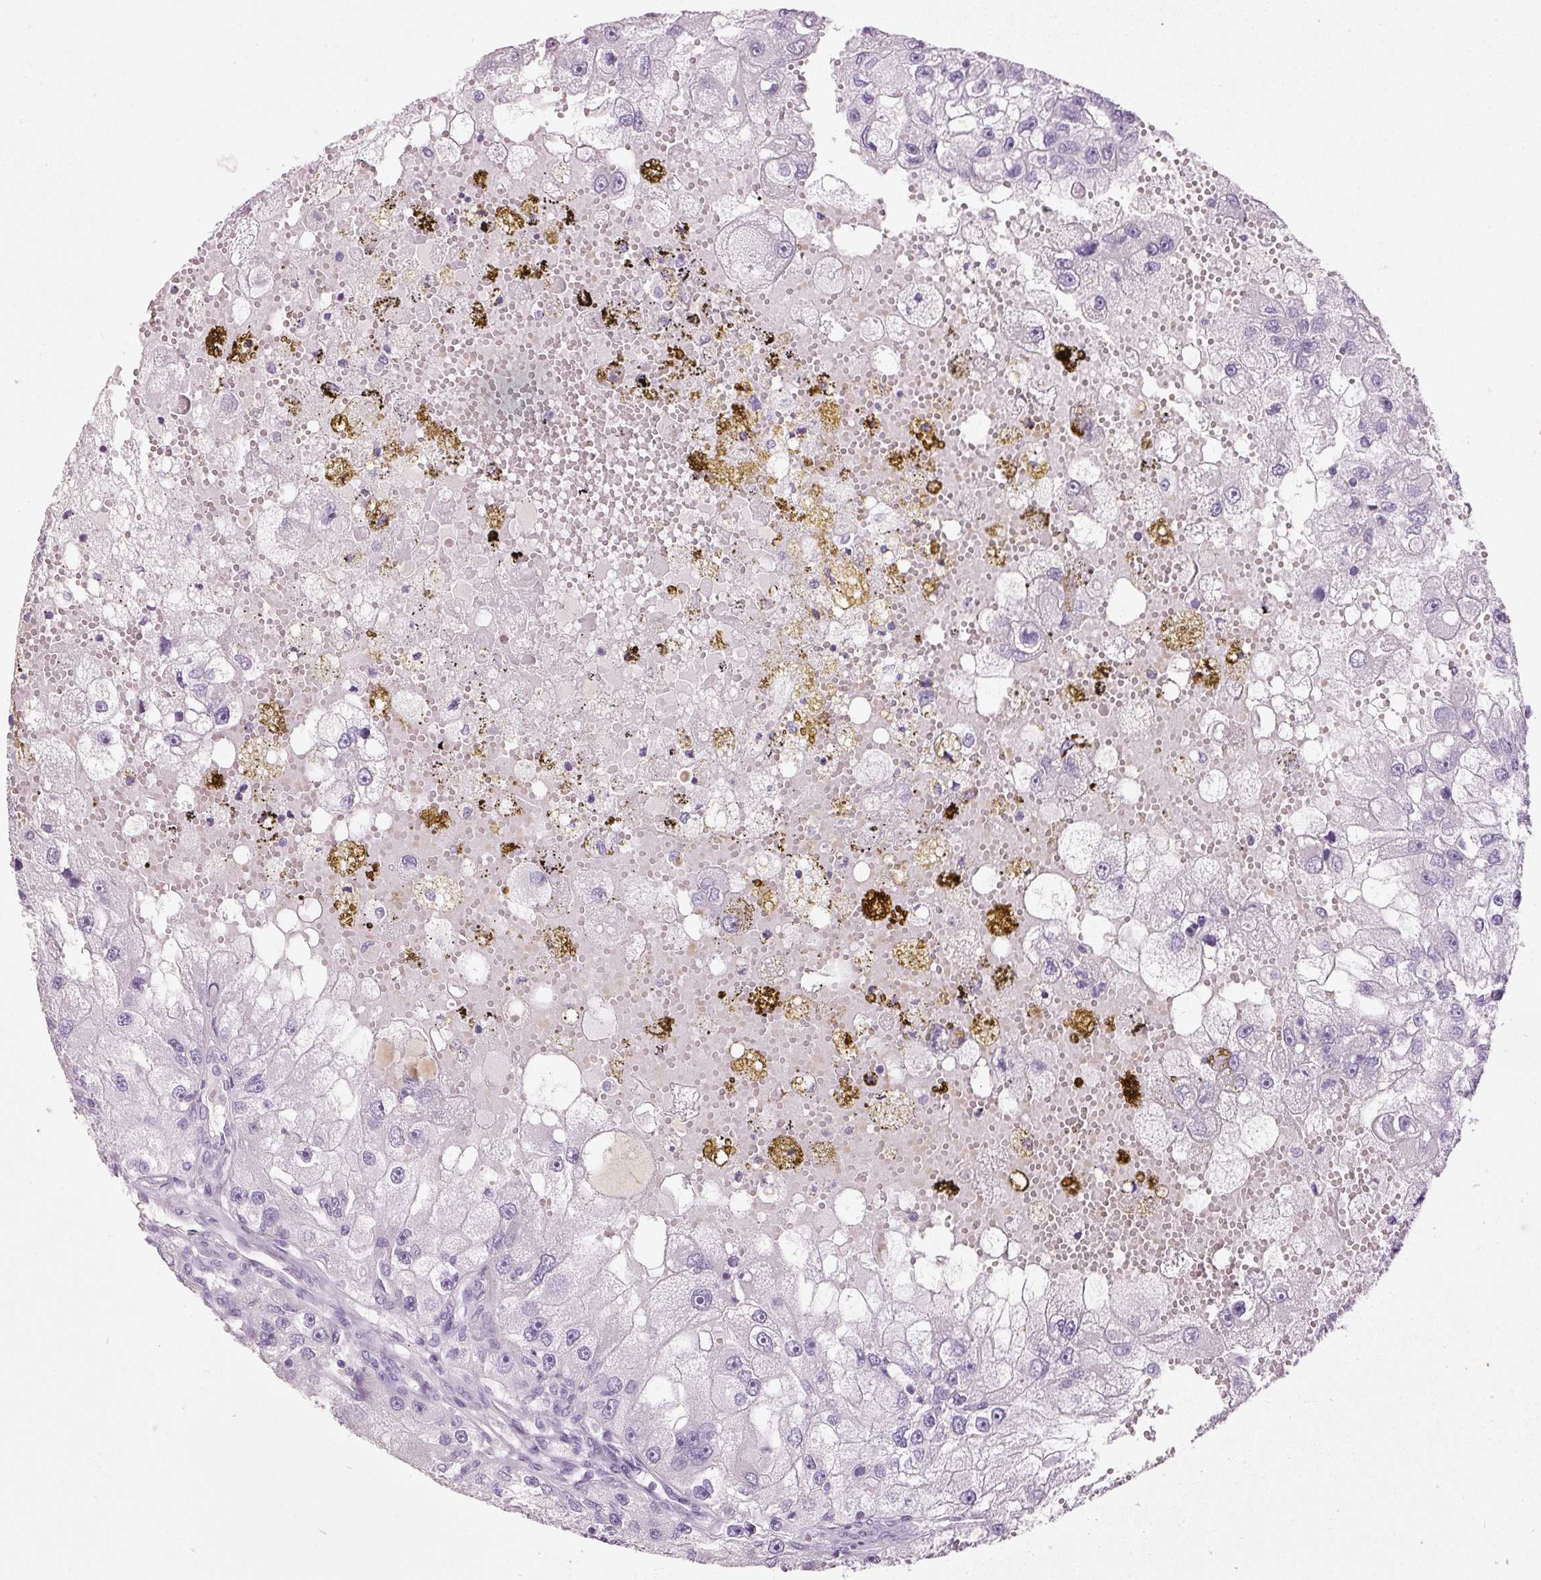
{"staining": {"intensity": "negative", "quantity": "none", "location": "none"}, "tissue": "renal cancer", "cell_type": "Tumor cells", "image_type": "cancer", "snomed": [{"axis": "morphology", "description": "Adenocarcinoma, NOS"}, {"axis": "topography", "description": "Kidney"}], "caption": "A high-resolution micrograph shows immunohistochemistry staining of renal cancer (adenocarcinoma), which demonstrates no significant expression in tumor cells.", "gene": "MUC5AC", "patient": {"sex": "male", "age": 63}}